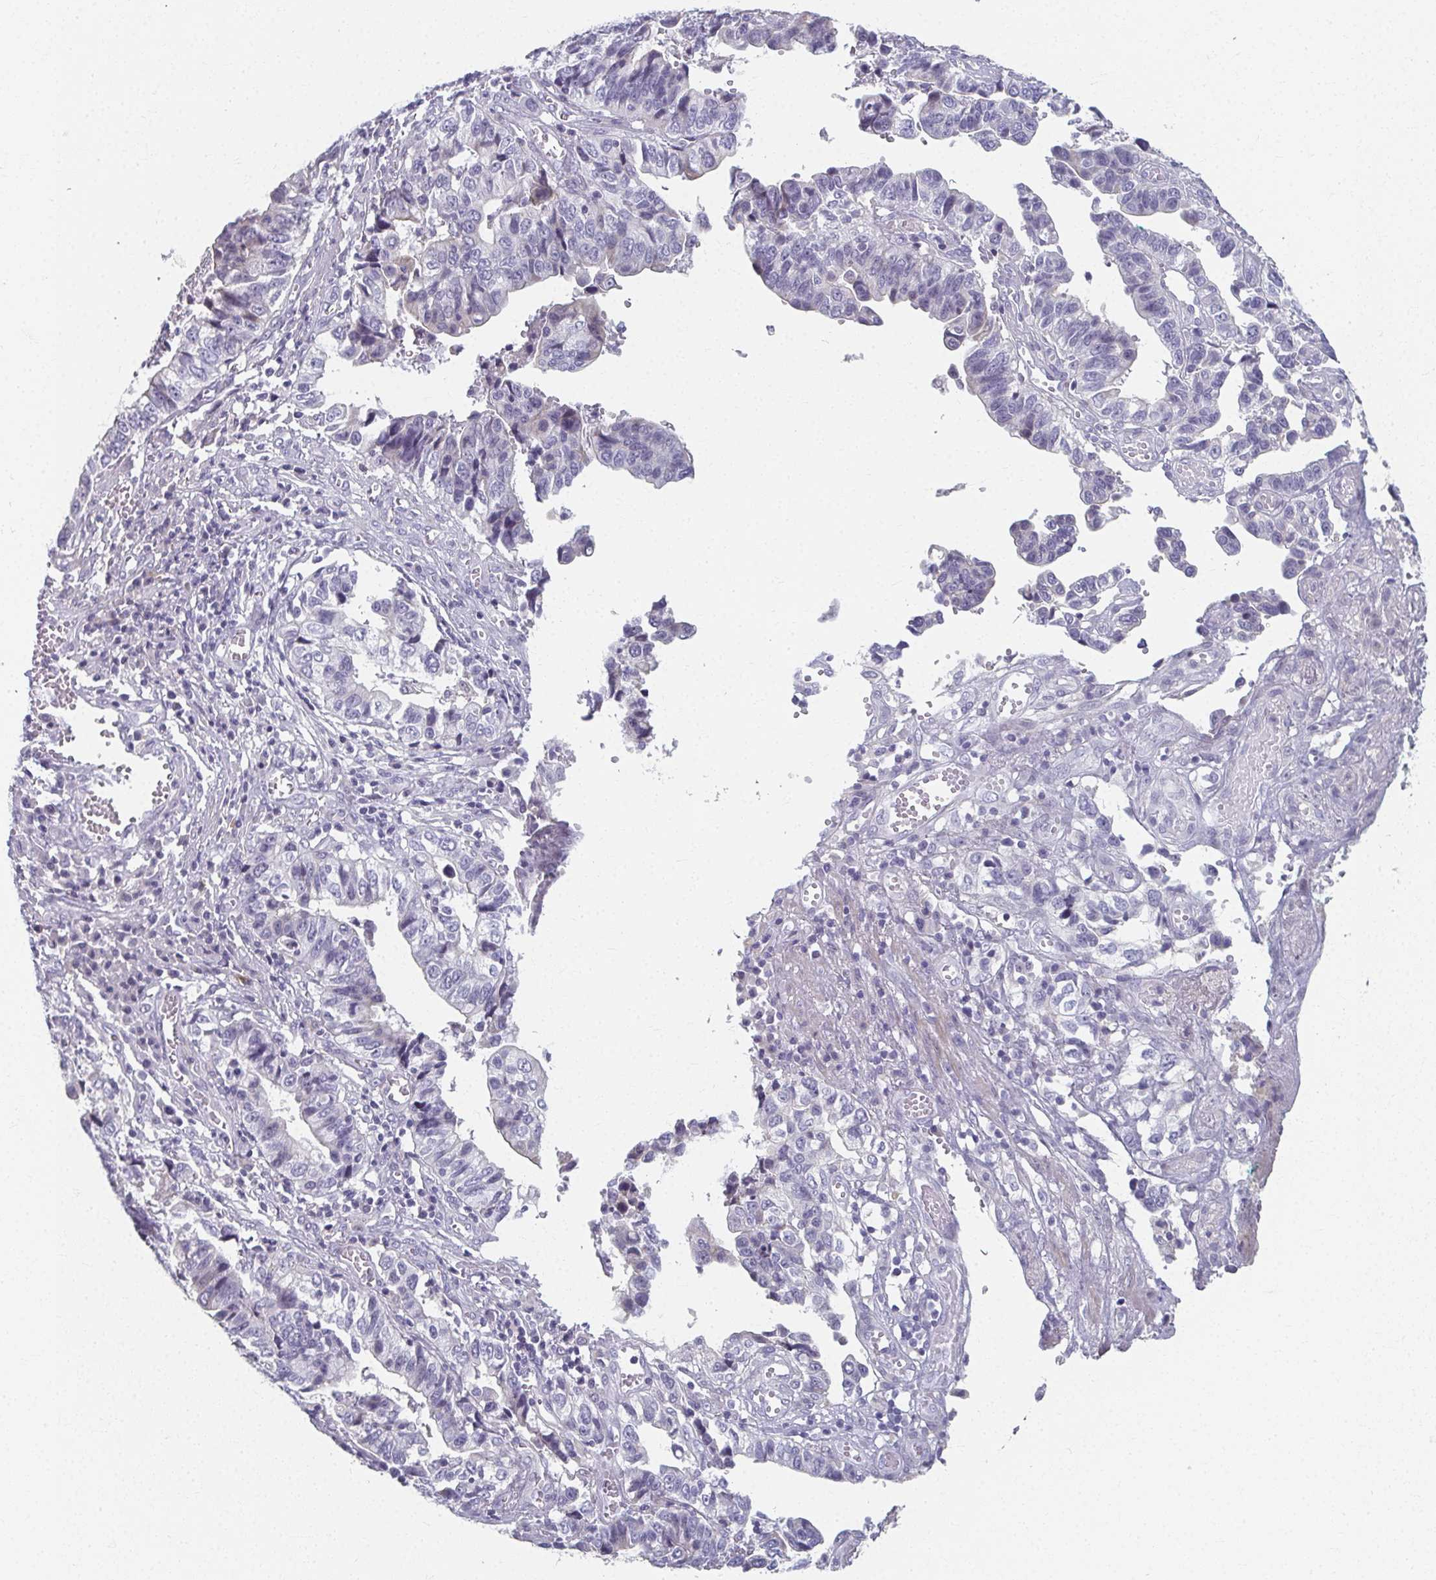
{"staining": {"intensity": "negative", "quantity": "none", "location": "none"}, "tissue": "stomach cancer", "cell_type": "Tumor cells", "image_type": "cancer", "snomed": [{"axis": "morphology", "description": "Adenocarcinoma, NOS"}, {"axis": "topography", "description": "Stomach, upper"}], "caption": "Tumor cells show no significant expression in adenocarcinoma (stomach).", "gene": "CAMKV", "patient": {"sex": "female", "age": 67}}